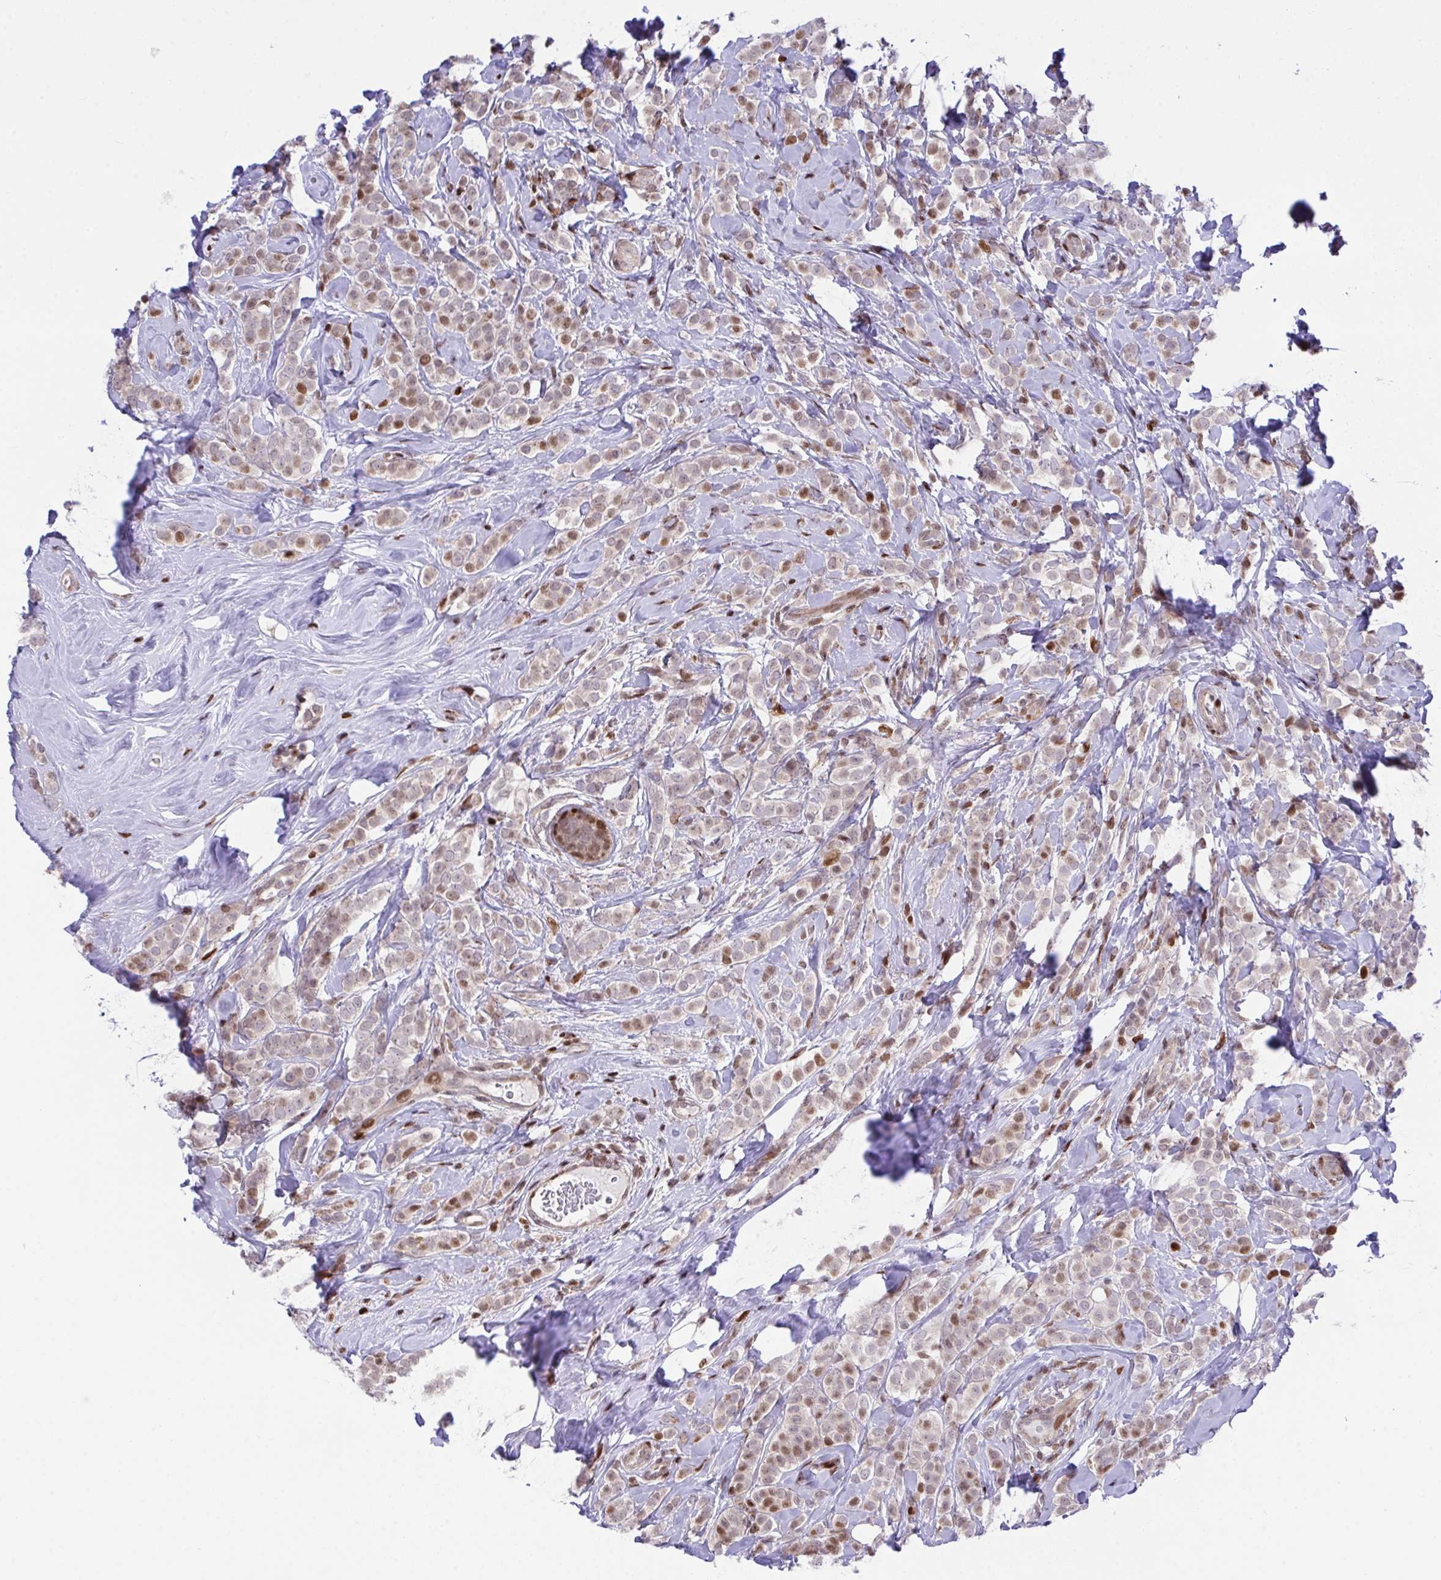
{"staining": {"intensity": "weak", "quantity": "25%-75%", "location": "nuclear"}, "tissue": "breast cancer", "cell_type": "Tumor cells", "image_type": "cancer", "snomed": [{"axis": "morphology", "description": "Lobular carcinoma"}, {"axis": "topography", "description": "Breast"}], "caption": "Breast lobular carcinoma stained with IHC exhibits weak nuclear expression in about 25%-75% of tumor cells.", "gene": "RAPGEF5", "patient": {"sex": "female", "age": 49}}